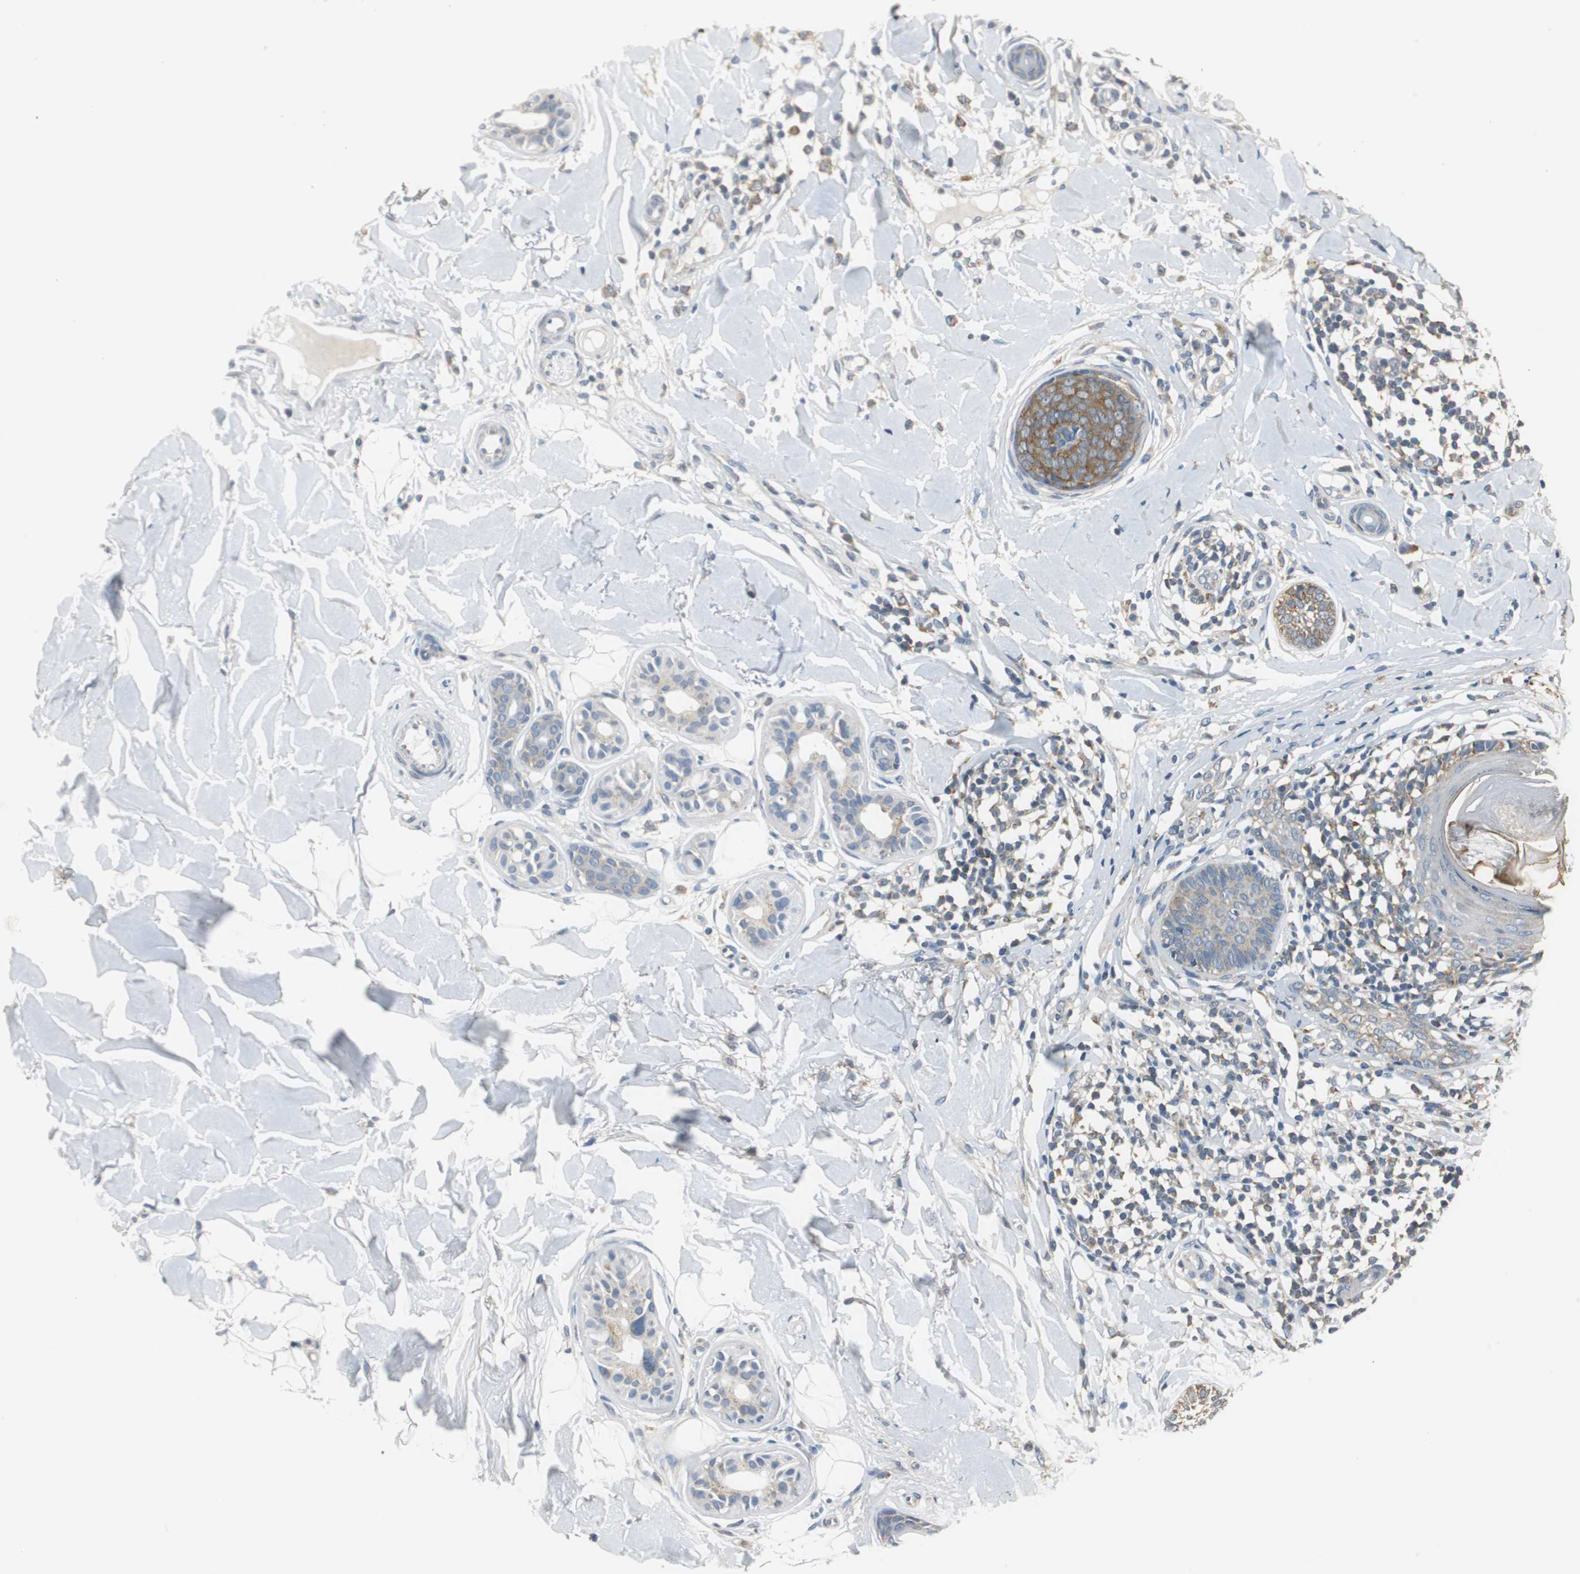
{"staining": {"intensity": "moderate", "quantity": ">75%", "location": "cytoplasmic/membranous"}, "tissue": "skin cancer", "cell_type": "Tumor cells", "image_type": "cancer", "snomed": [{"axis": "morphology", "description": "Basal cell carcinoma"}, {"axis": "topography", "description": "Skin"}], "caption": "High-magnification brightfield microscopy of skin cancer (basal cell carcinoma) stained with DAB (brown) and counterstained with hematoxylin (blue). tumor cells exhibit moderate cytoplasmic/membranous positivity is present in about>75% of cells. The staining was performed using DAB to visualize the protein expression in brown, while the nuclei were stained in blue with hematoxylin (Magnification: 20x).", "gene": "CNOT3", "patient": {"sex": "female", "age": 58}}